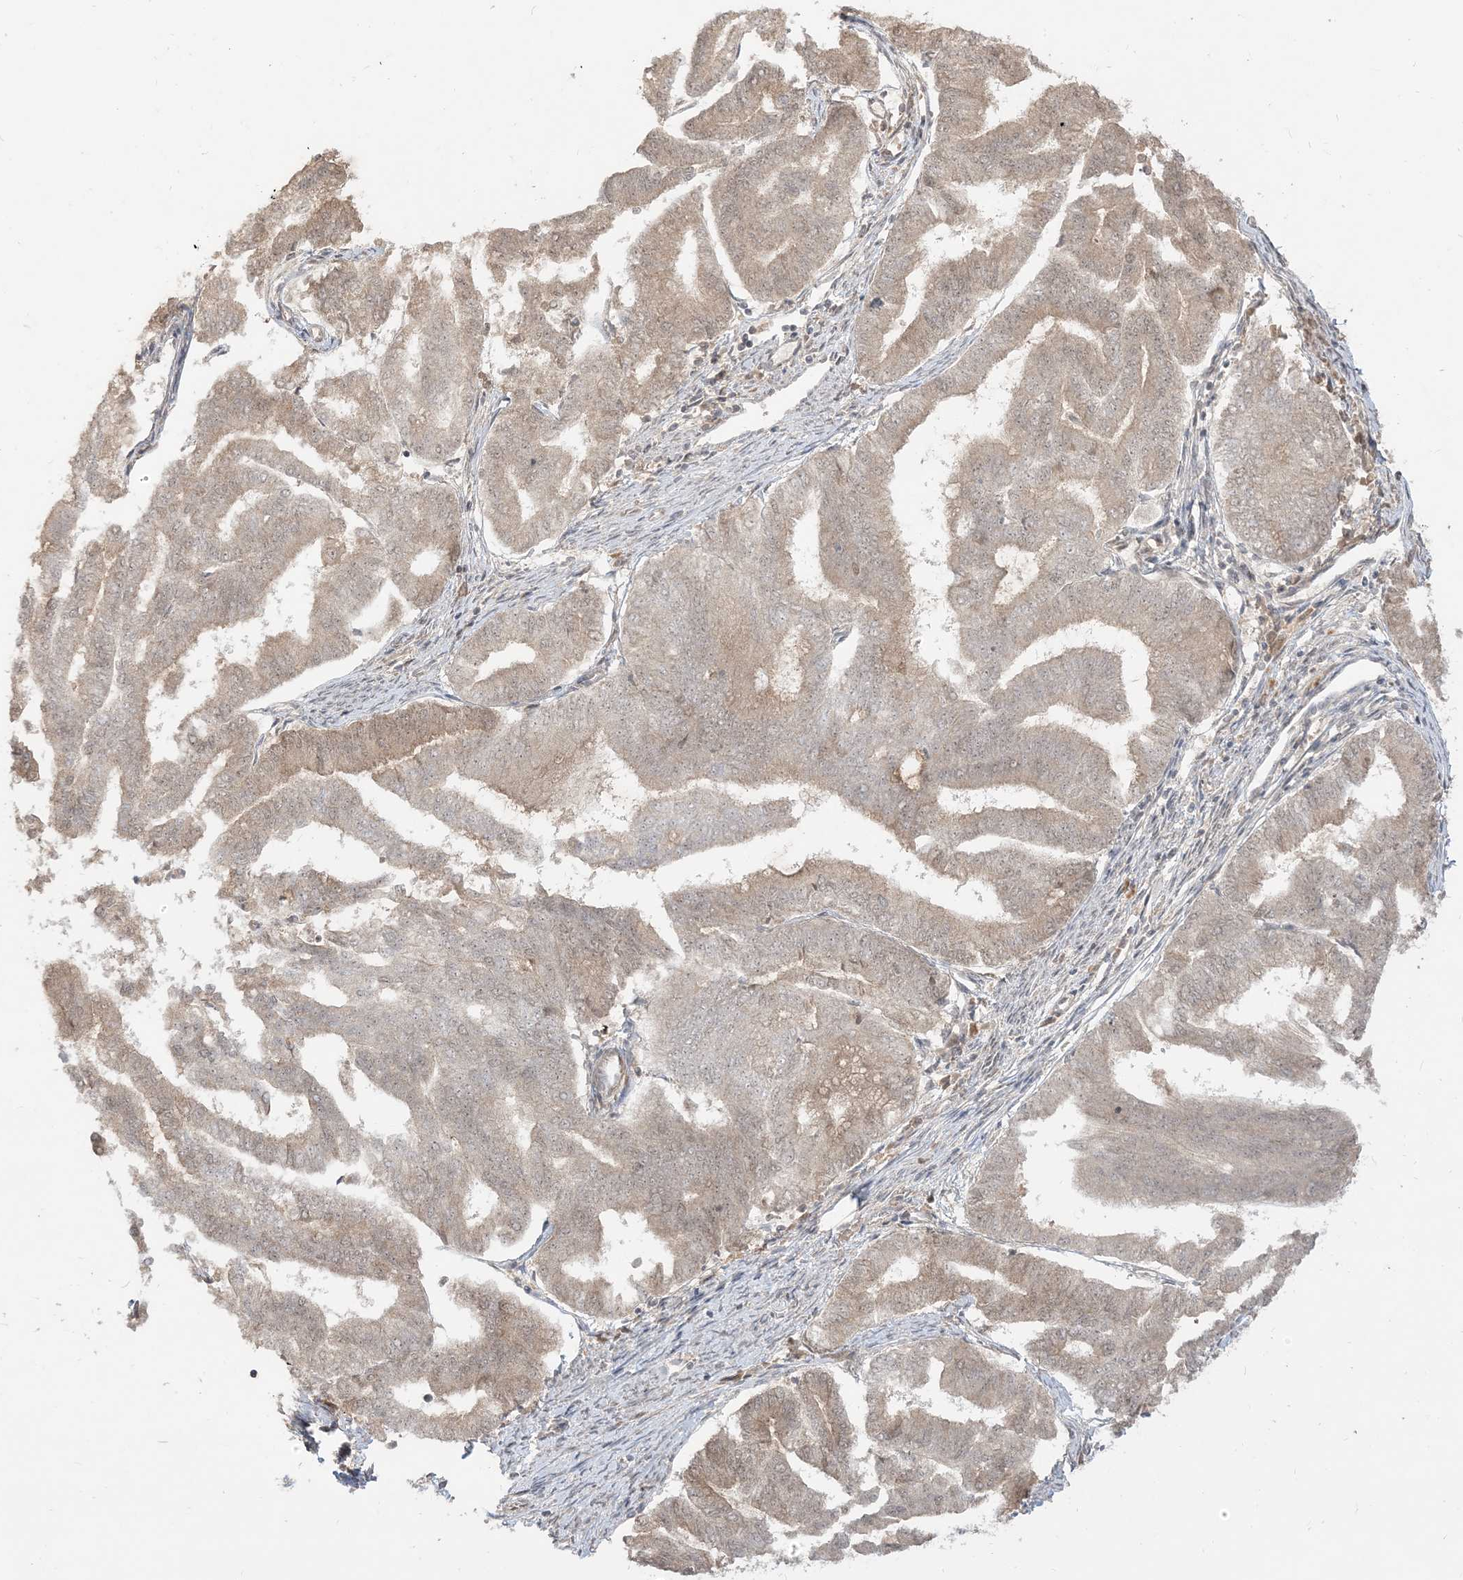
{"staining": {"intensity": "weak", "quantity": "<25%", "location": "cytoplasmic/membranous"}, "tissue": "endometrial cancer", "cell_type": "Tumor cells", "image_type": "cancer", "snomed": [{"axis": "morphology", "description": "Adenocarcinoma, NOS"}, {"axis": "topography", "description": "Endometrium"}], "caption": "Tumor cells show no significant staining in endometrial cancer. (Immunohistochemistry (ihc), brightfield microscopy, high magnification).", "gene": "TBCC", "patient": {"sex": "female", "age": 79}}